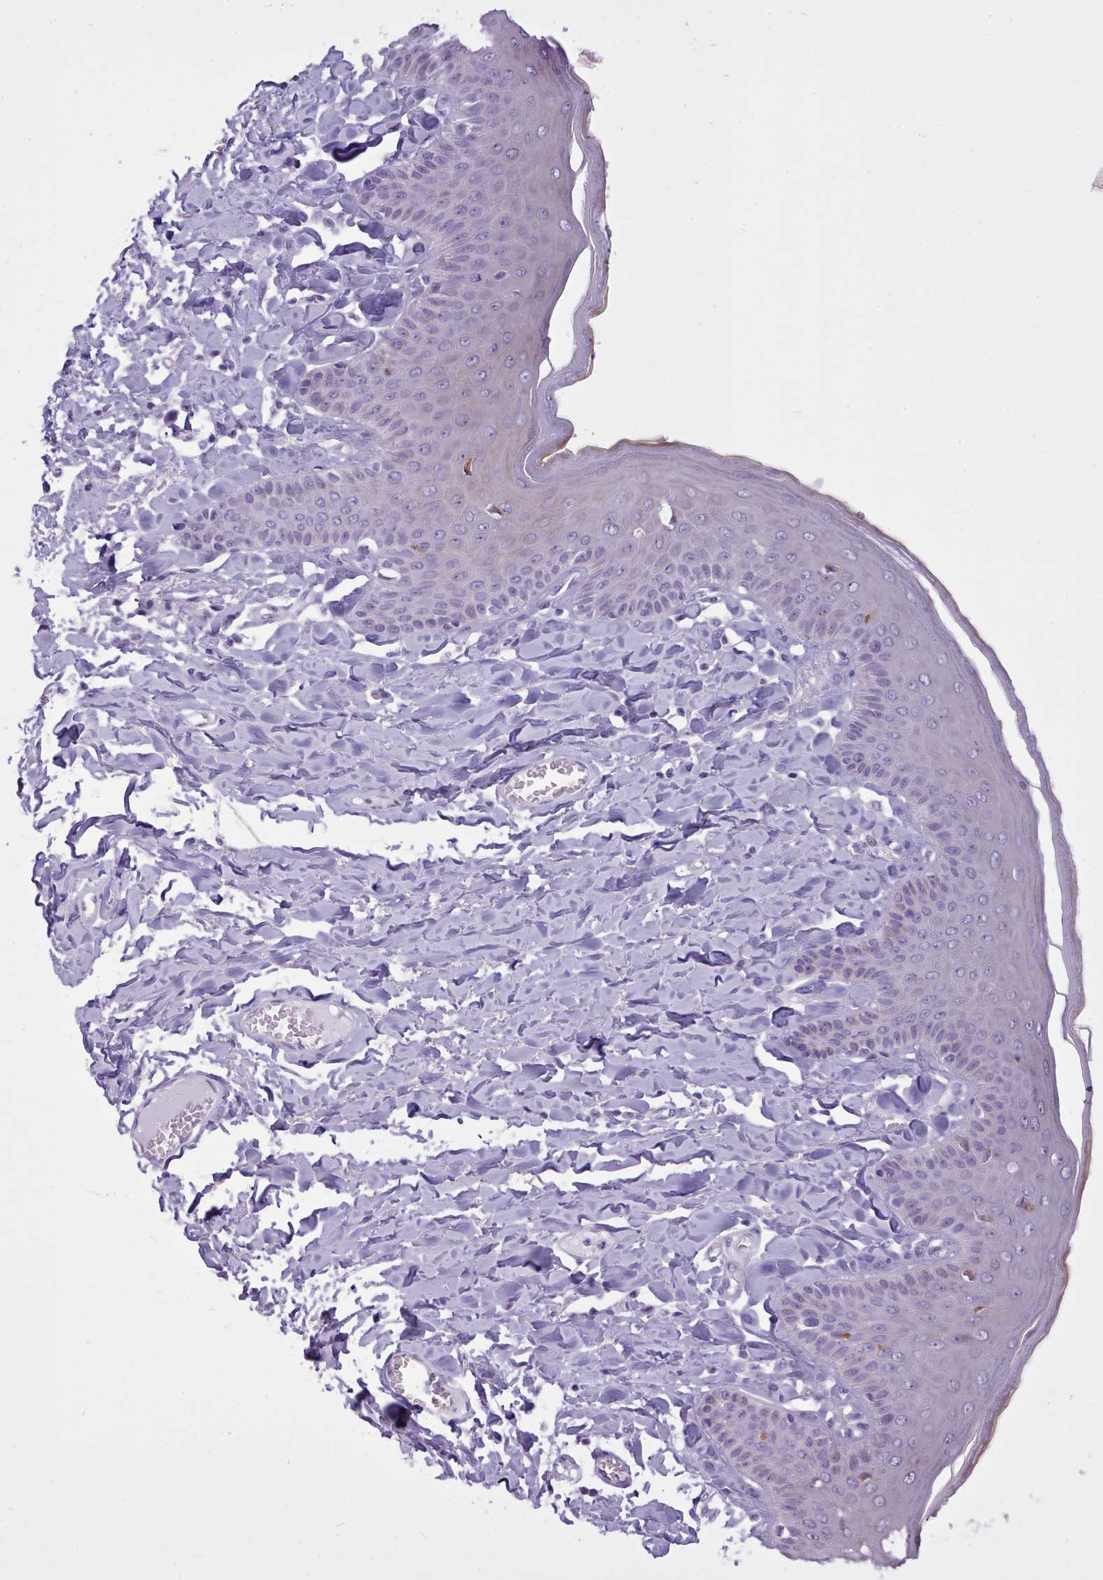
{"staining": {"intensity": "moderate", "quantity": "<25%", "location": "cytoplasmic/membranous"}, "tissue": "skin", "cell_type": "Epidermal cells", "image_type": "normal", "snomed": [{"axis": "morphology", "description": "Normal tissue, NOS"}, {"axis": "topography", "description": "Anal"}], "caption": "This photomicrograph displays immunohistochemistry staining of benign skin, with low moderate cytoplasmic/membranous positivity in approximately <25% of epidermal cells.", "gene": "FBXO48", "patient": {"sex": "male", "age": 69}}